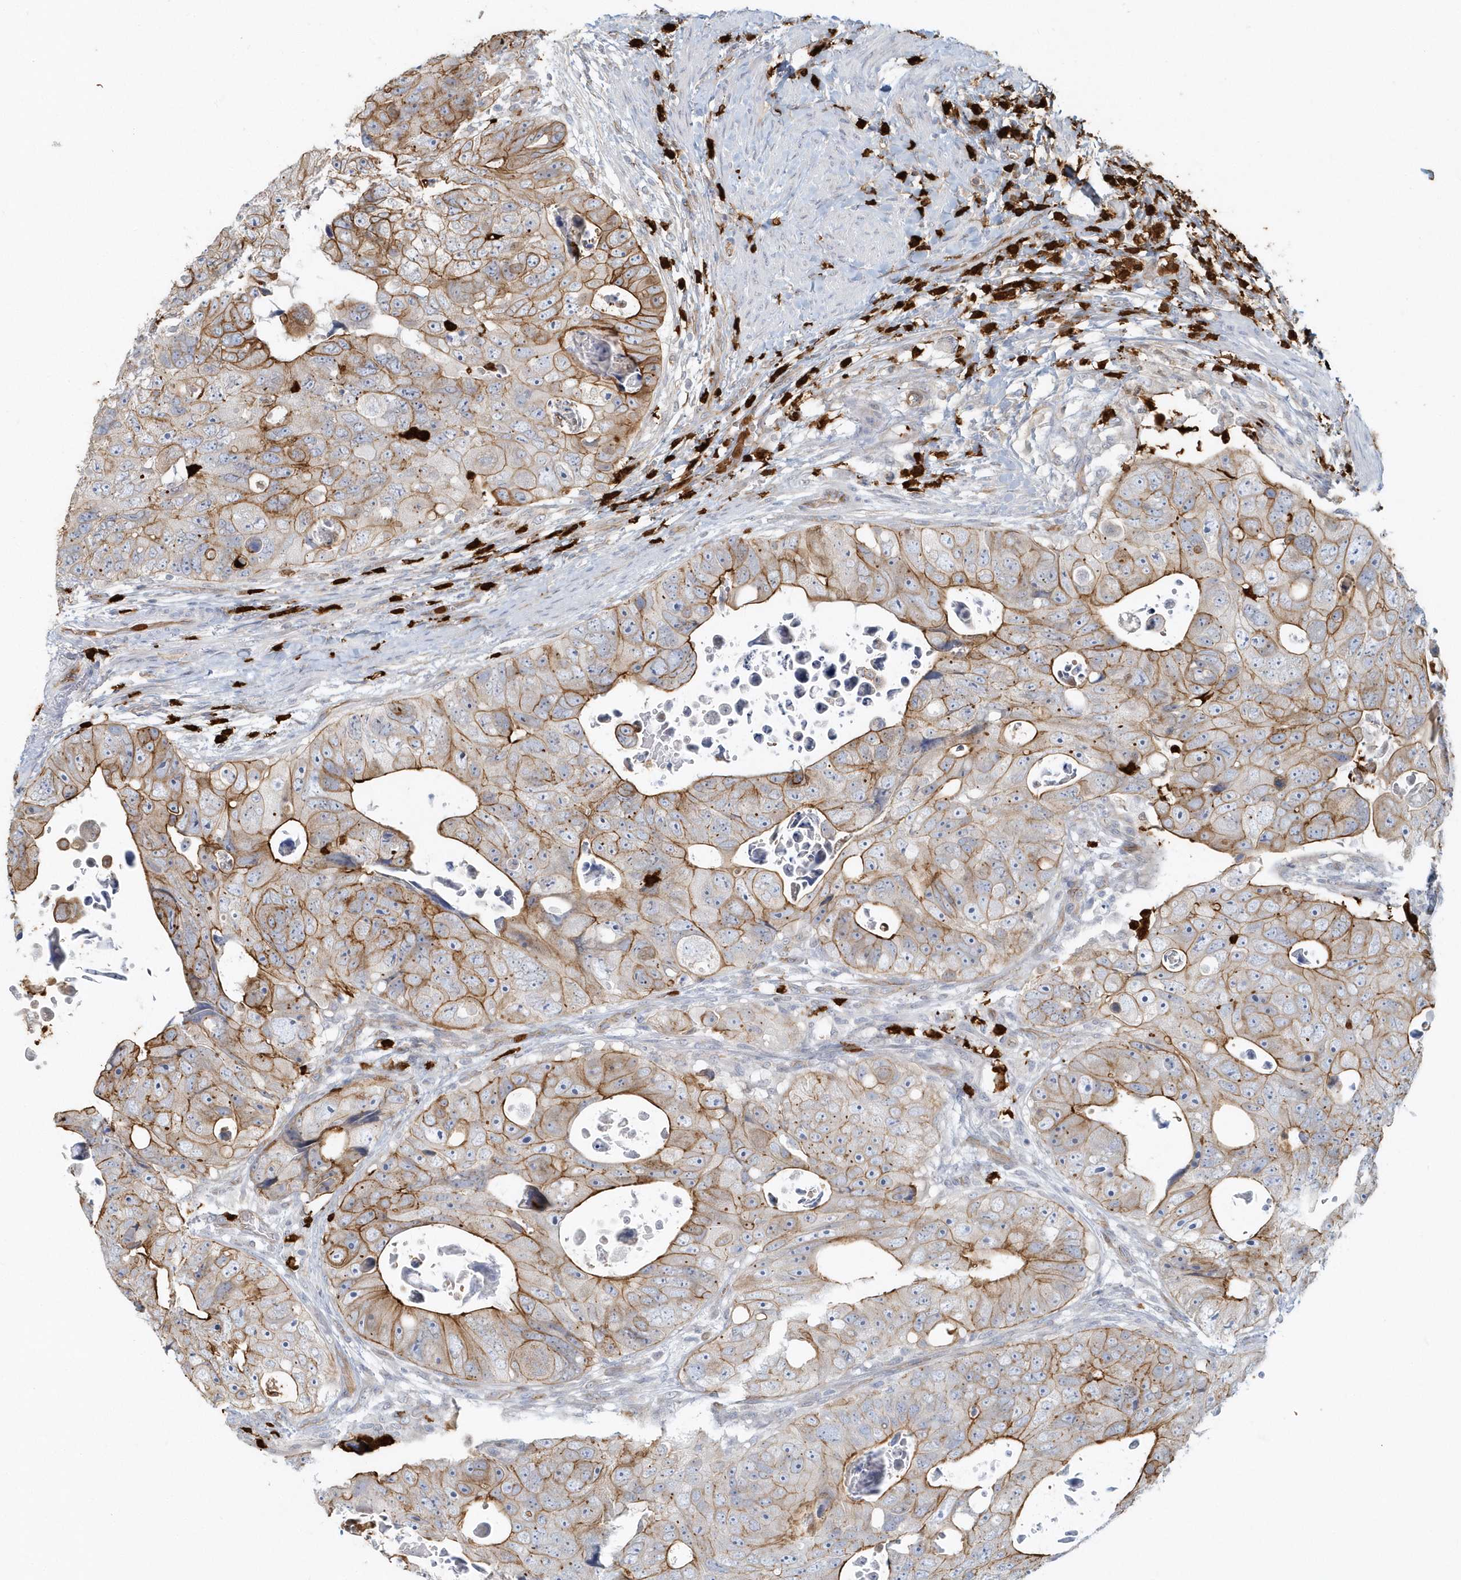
{"staining": {"intensity": "moderate", "quantity": ">75%", "location": "cytoplasmic/membranous"}, "tissue": "colorectal cancer", "cell_type": "Tumor cells", "image_type": "cancer", "snomed": [{"axis": "morphology", "description": "Adenocarcinoma, NOS"}, {"axis": "topography", "description": "Rectum"}], "caption": "This is an image of immunohistochemistry staining of colorectal cancer, which shows moderate positivity in the cytoplasmic/membranous of tumor cells.", "gene": "DNAH1", "patient": {"sex": "male", "age": 59}}